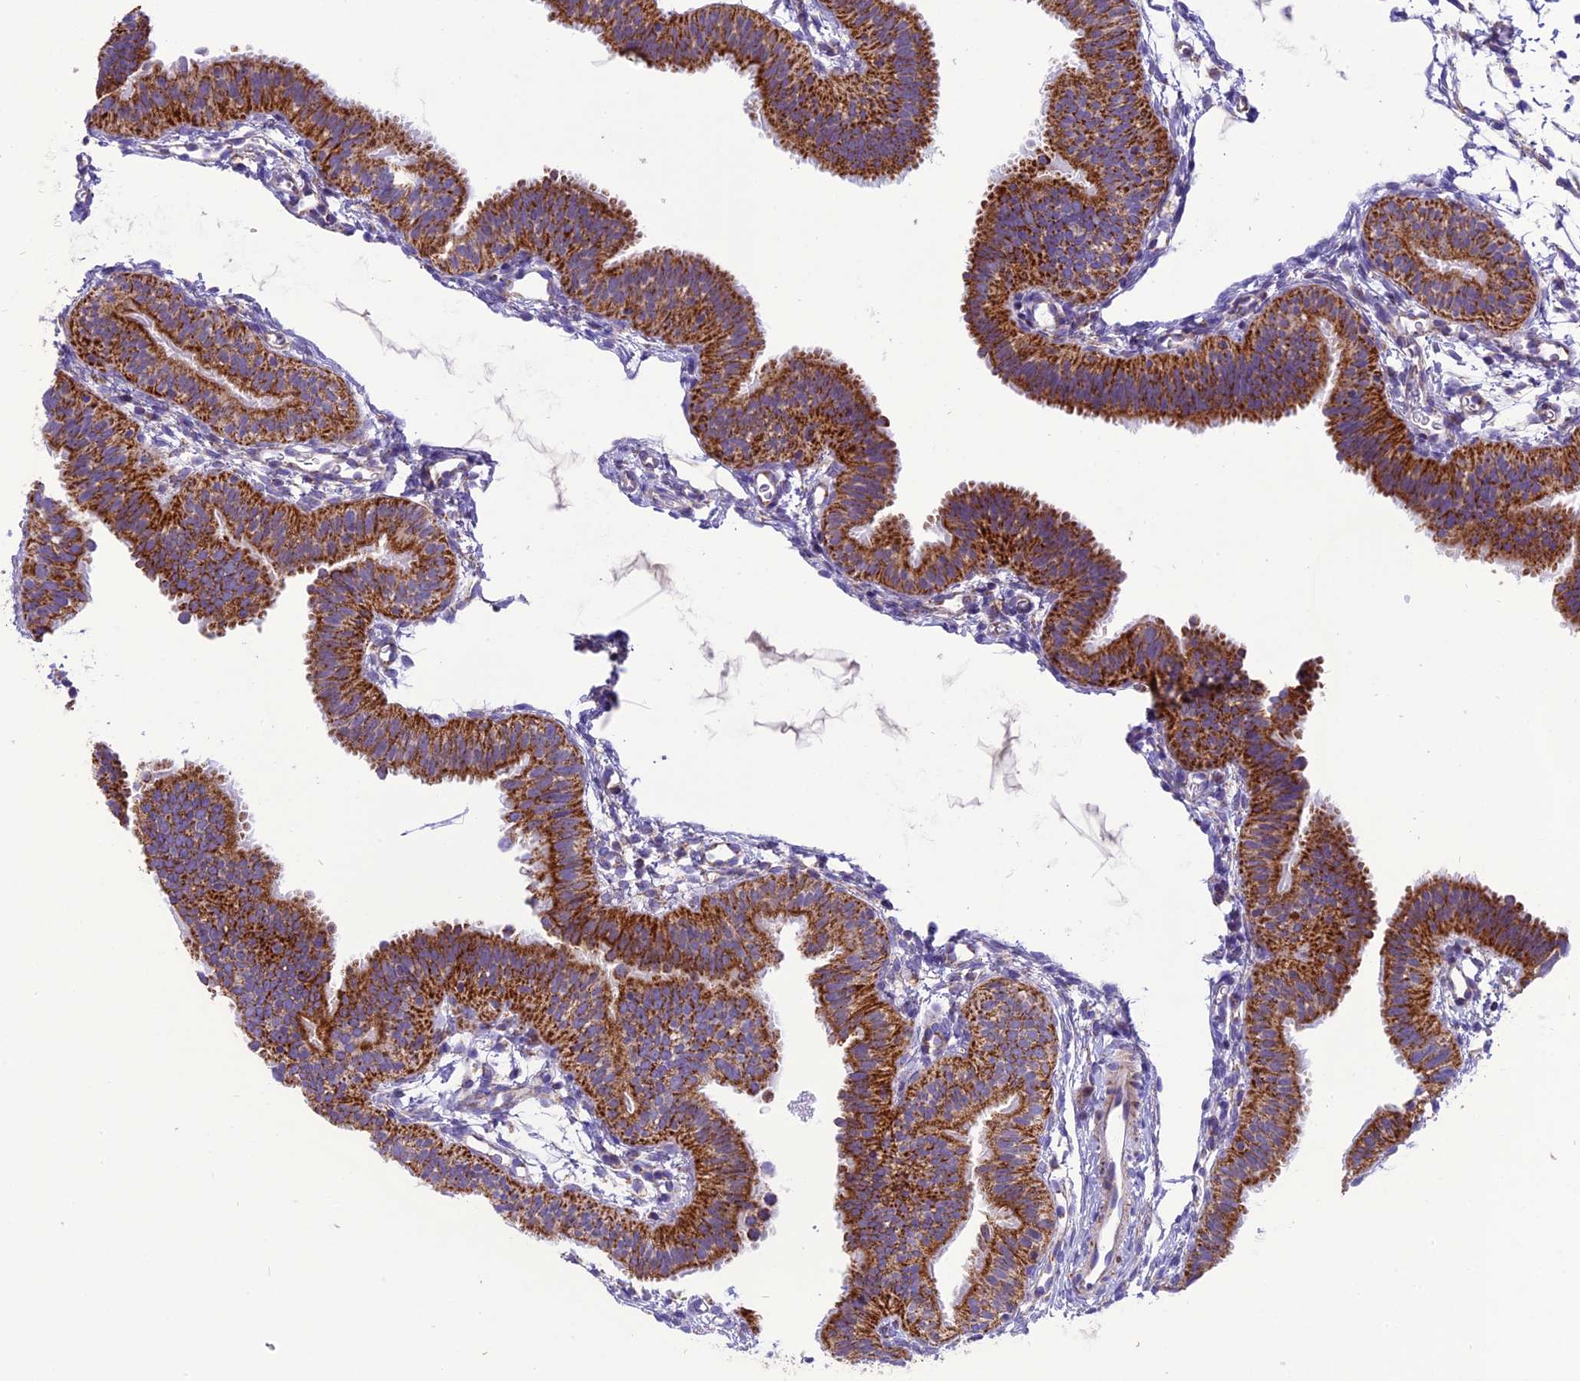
{"staining": {"intensity": "strong", "quantity": ">75%", "location": "cytoplasmic/membranous"}, "tissue": "fallopian tube", "cell_type": "Glandular cells", "image_type": "normal", "snomed": [{"axis": "morphology", "description": "Normal tissue, NOS"}, {"axis": "topography", "description": "Fallopian tube"}], "caption": "A high-resolution histopathology image shows immunohistochemistry staining of unremarkable fallopian tube, which reveals strong cytoplasmic/membranous staining in approximately >75% of glandular cells.", "gene": "MRPS34", "patient": {"sex": "female", "age": 35}}